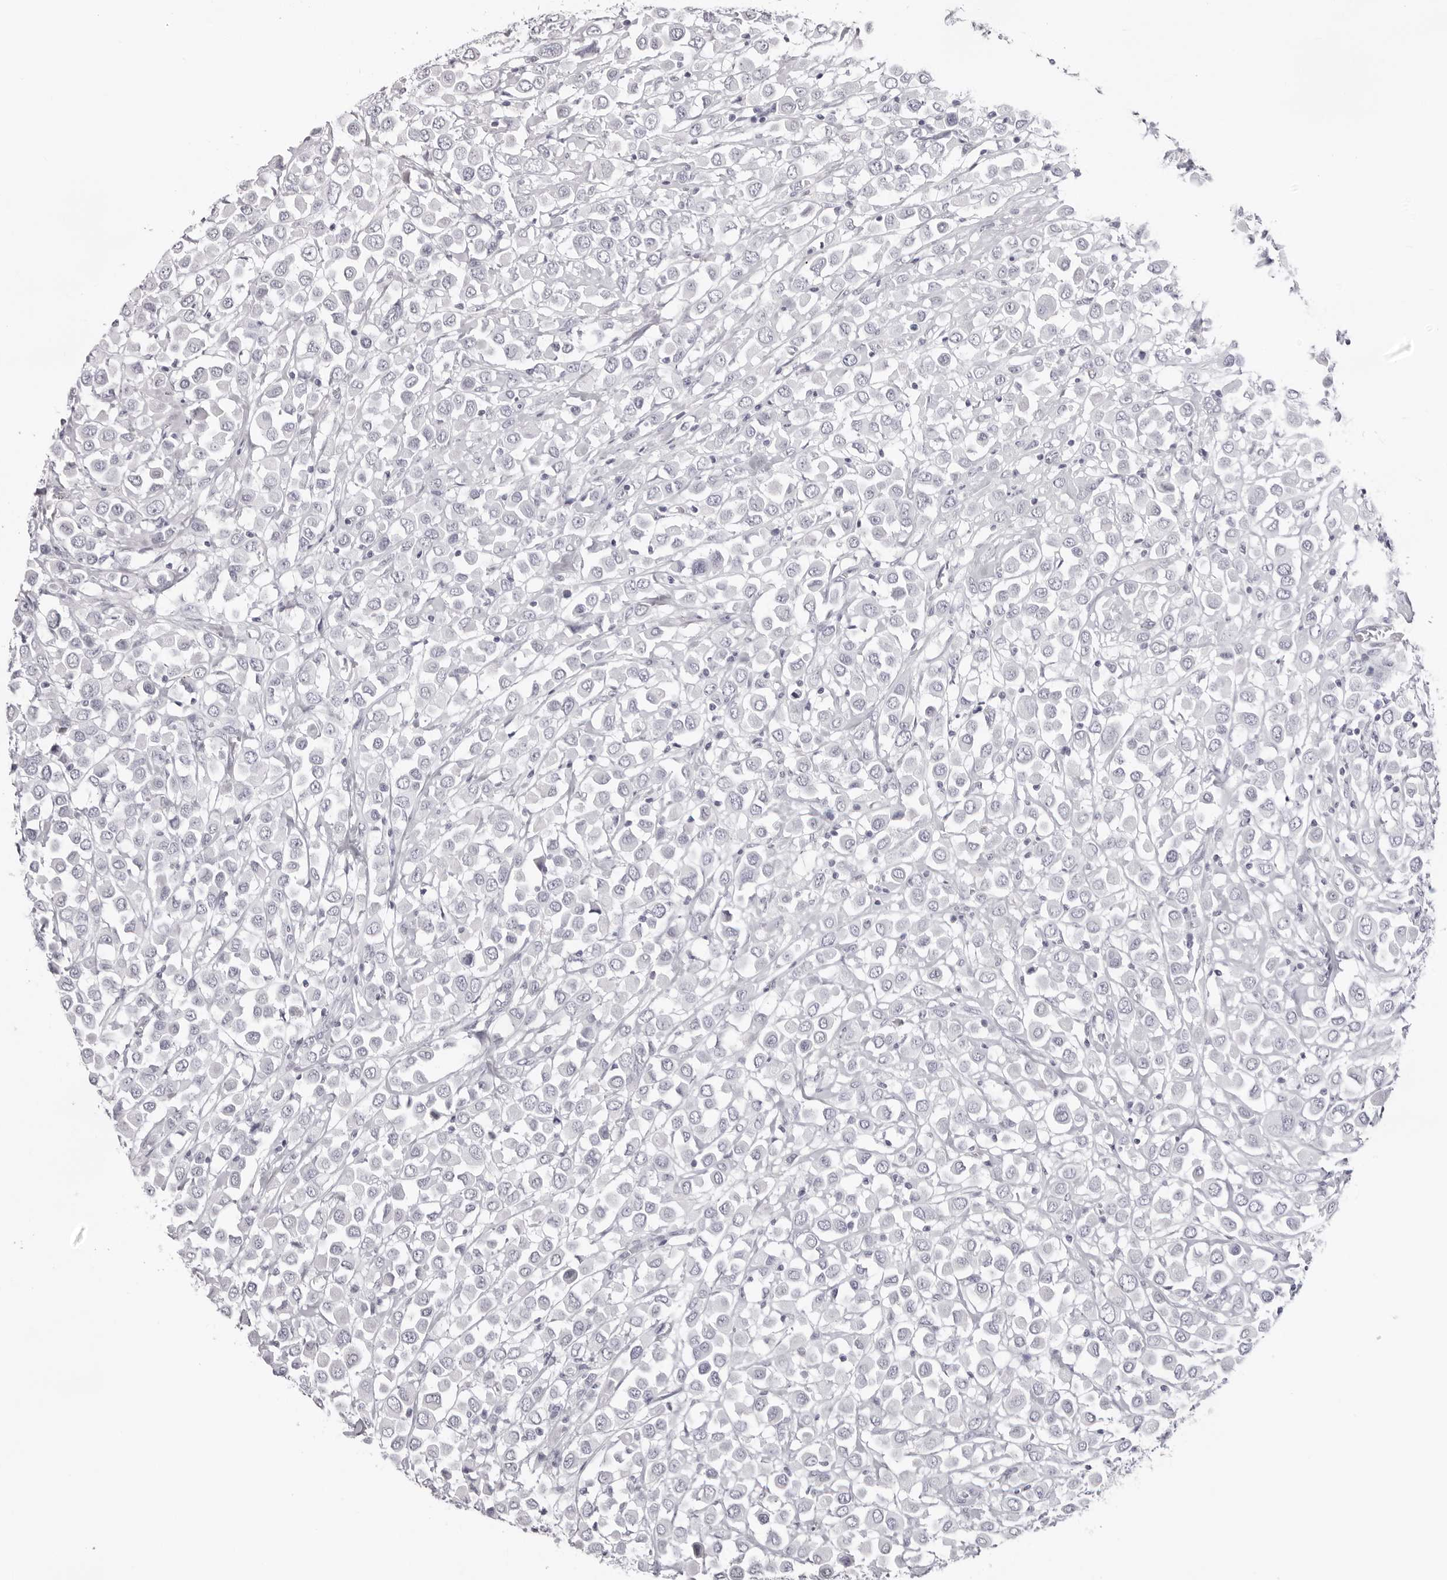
{"staining": {"intensity": "negative", "quantity": "none", "location": "none"}, "tissue": "breast cancer", "cell_type": "Tumor cells", "image_type": "cancer", "snomed": [{"axis": "morphology", "description": "Duct carcinoma"}, {"axis": "topography", "description": "Breast"}], "caption": "Human breast cancer stained for a protein using immunohistochemistry (IHC) shows no positivity in tumor cells.", "gene": "INSL3", "patient": {"sex": "female", "age": 61}}